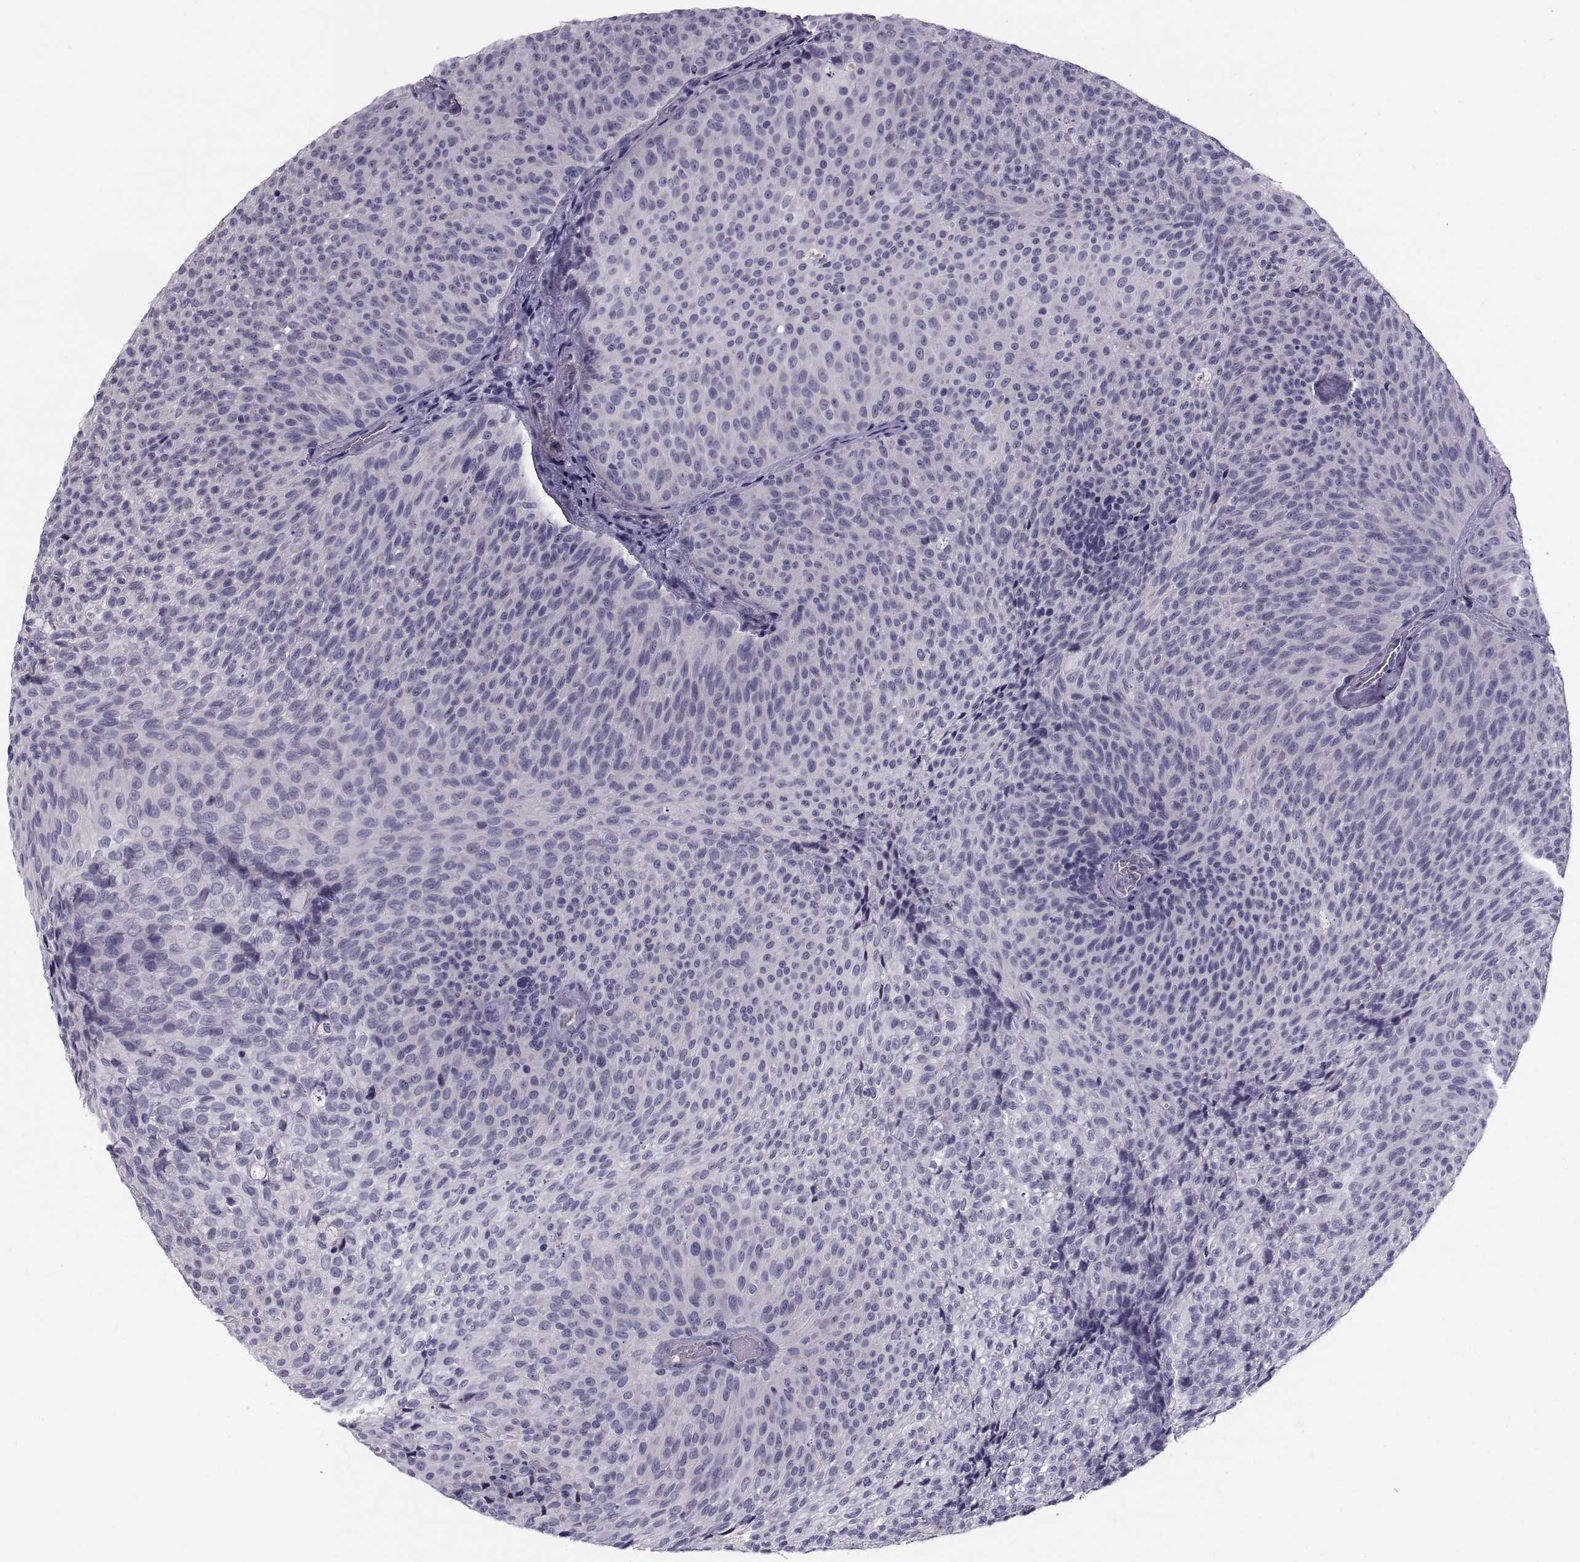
{"staining": {"intensity": "negative", "quantity": "none", "location": "none"}, "tissue": "urothelial cancer", "cell_type": "Tumor cells", "image_type": "cancer", "snomed": [{"axis": "morphology", "description": "Urothelial carcinoma, Low grade"}, {"axis": "topography", "description": "Urinary bladder"}], "caption": "Immunohistochemistry micrograph of neoplastic tissue: human low-grade urothelial carcinoma stained with DAB (3,3'-diaminobenzidine) reveals no significant protein staining in tumor cells.", "gene": "PDZRN4", "patient": {"sex": "male", "age": 78}}